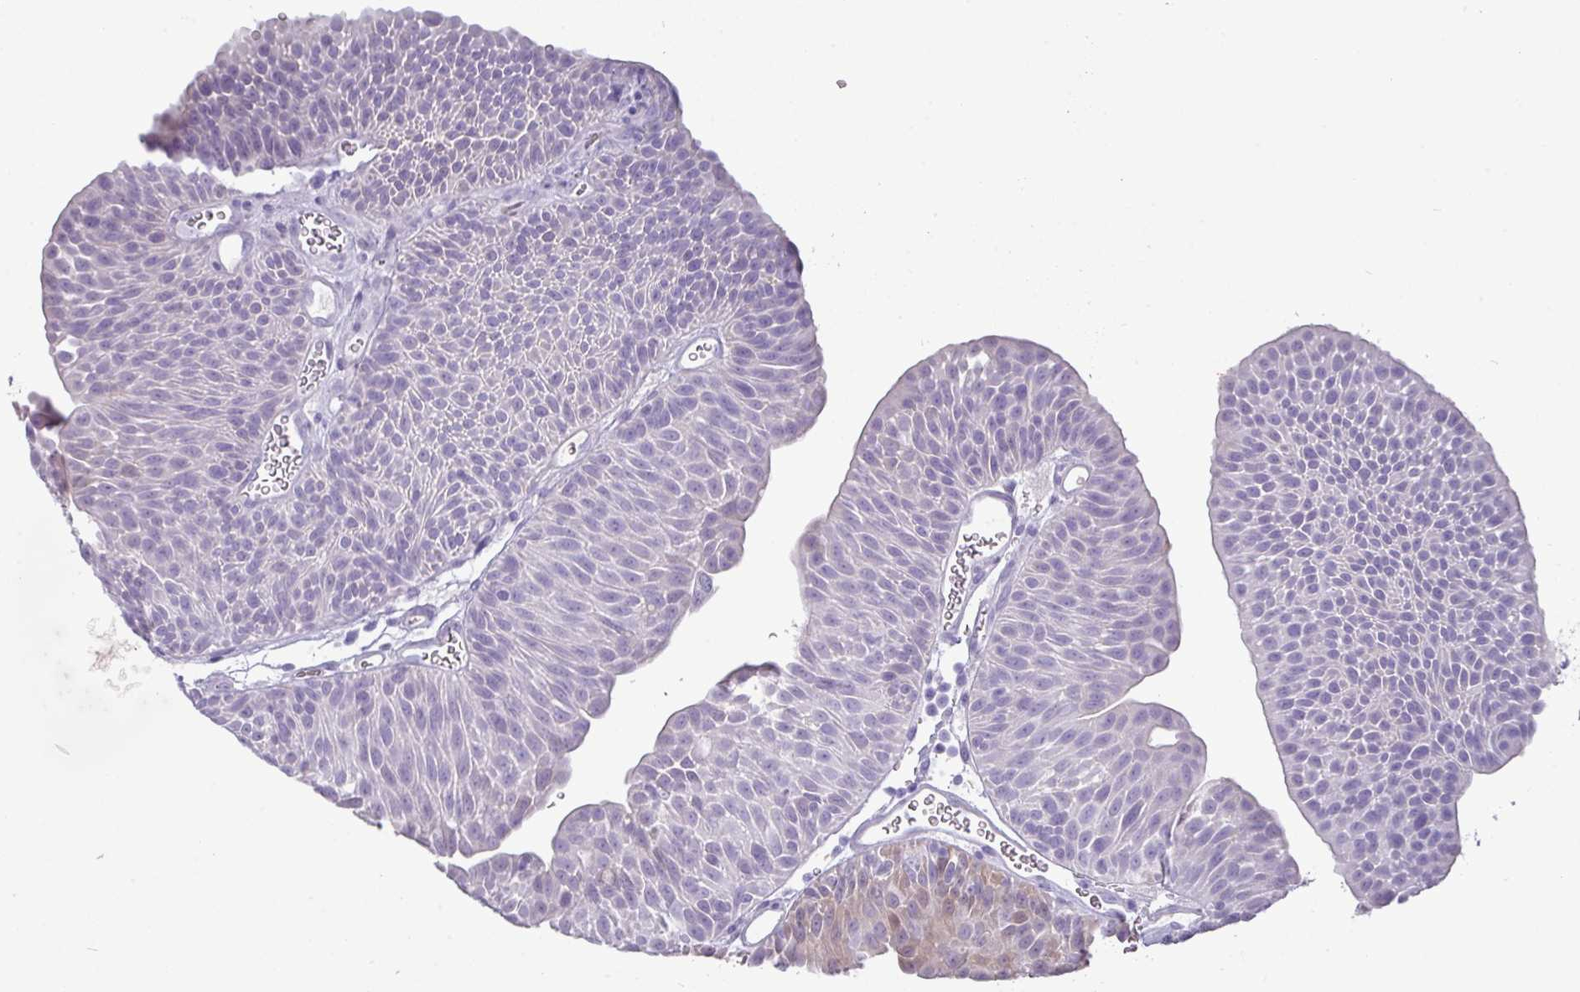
{"staining": {"intensity": "negative", "quantity": "none", "location": "none"}, "tissue": "urothelial cancer", "cell_type": "Tumor cells", "image_type": "cancer", "snomed": [{"axis": "morphology", "description": "Urothelial carcinoma, NOS"}, {"axis": "topography", "description": "Urinary bladder"}], "caption": "DAB immunohistochemical staining of transitional cell carcinoma exhibits no significant positivity in tumor cells. Brightfield microscopy of IHC stained with DAB (3,3'-diaminobenzidine) (brown) and hematoxylin (blue), captured at high magnification.", "gene": "GSTA3", "patient": {"sex": "male", "age": 67}}